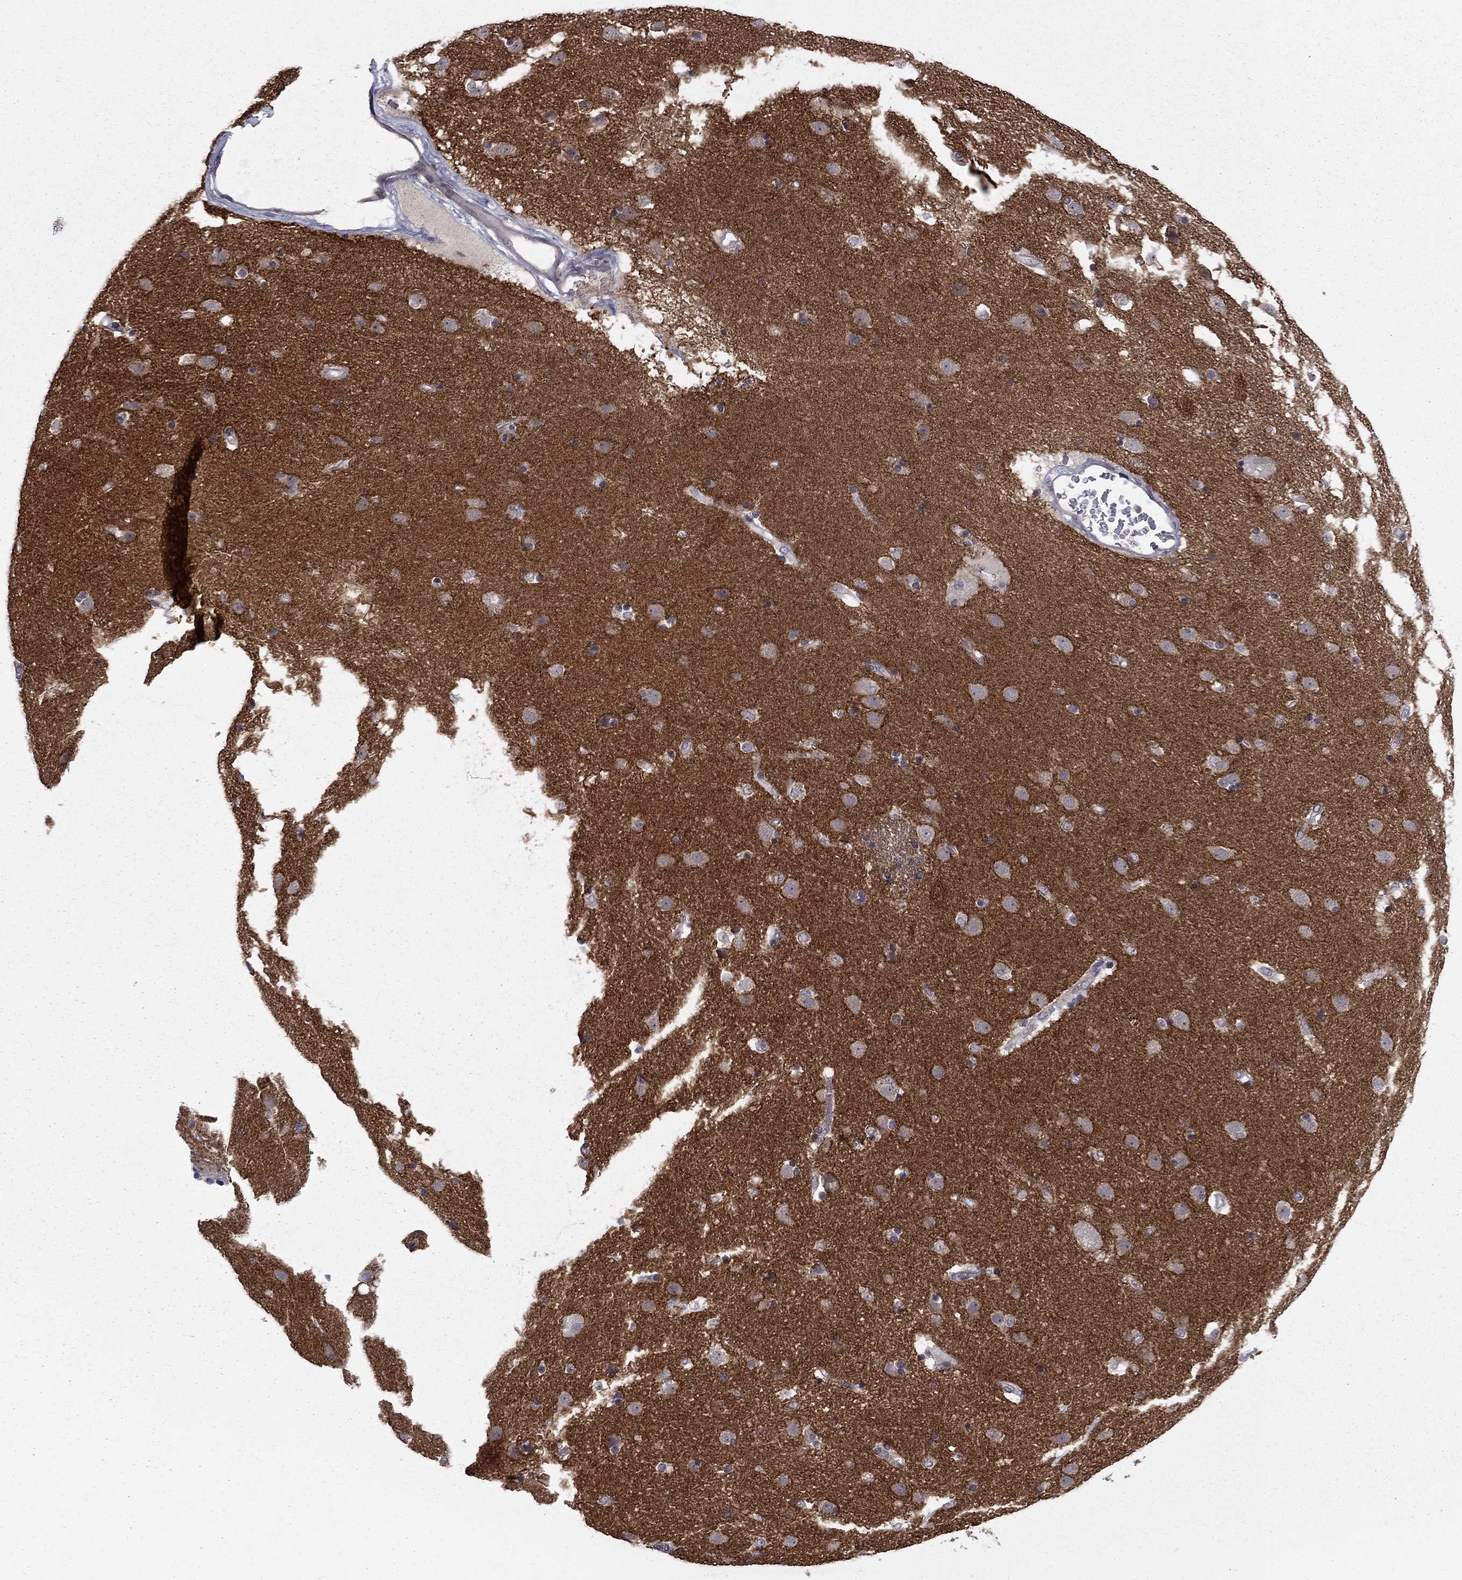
{"staining": {"intensity": "negative", "quantity": "none", "location": "none"}, "tissue": "caudate", "cell_type": "Glial cells", "image_type": "normal", "snomed": [{"axis": "morphology", "description": "Normal tissue, NOS"}, {"axis": "topography", "description": "Lateral ventricle wall"}], "caption": "The photomicrograph shows no staining of glial cells in normal caudate.", "gene": "PRRT2", "patient": {"sex": "female", "age": 71}}